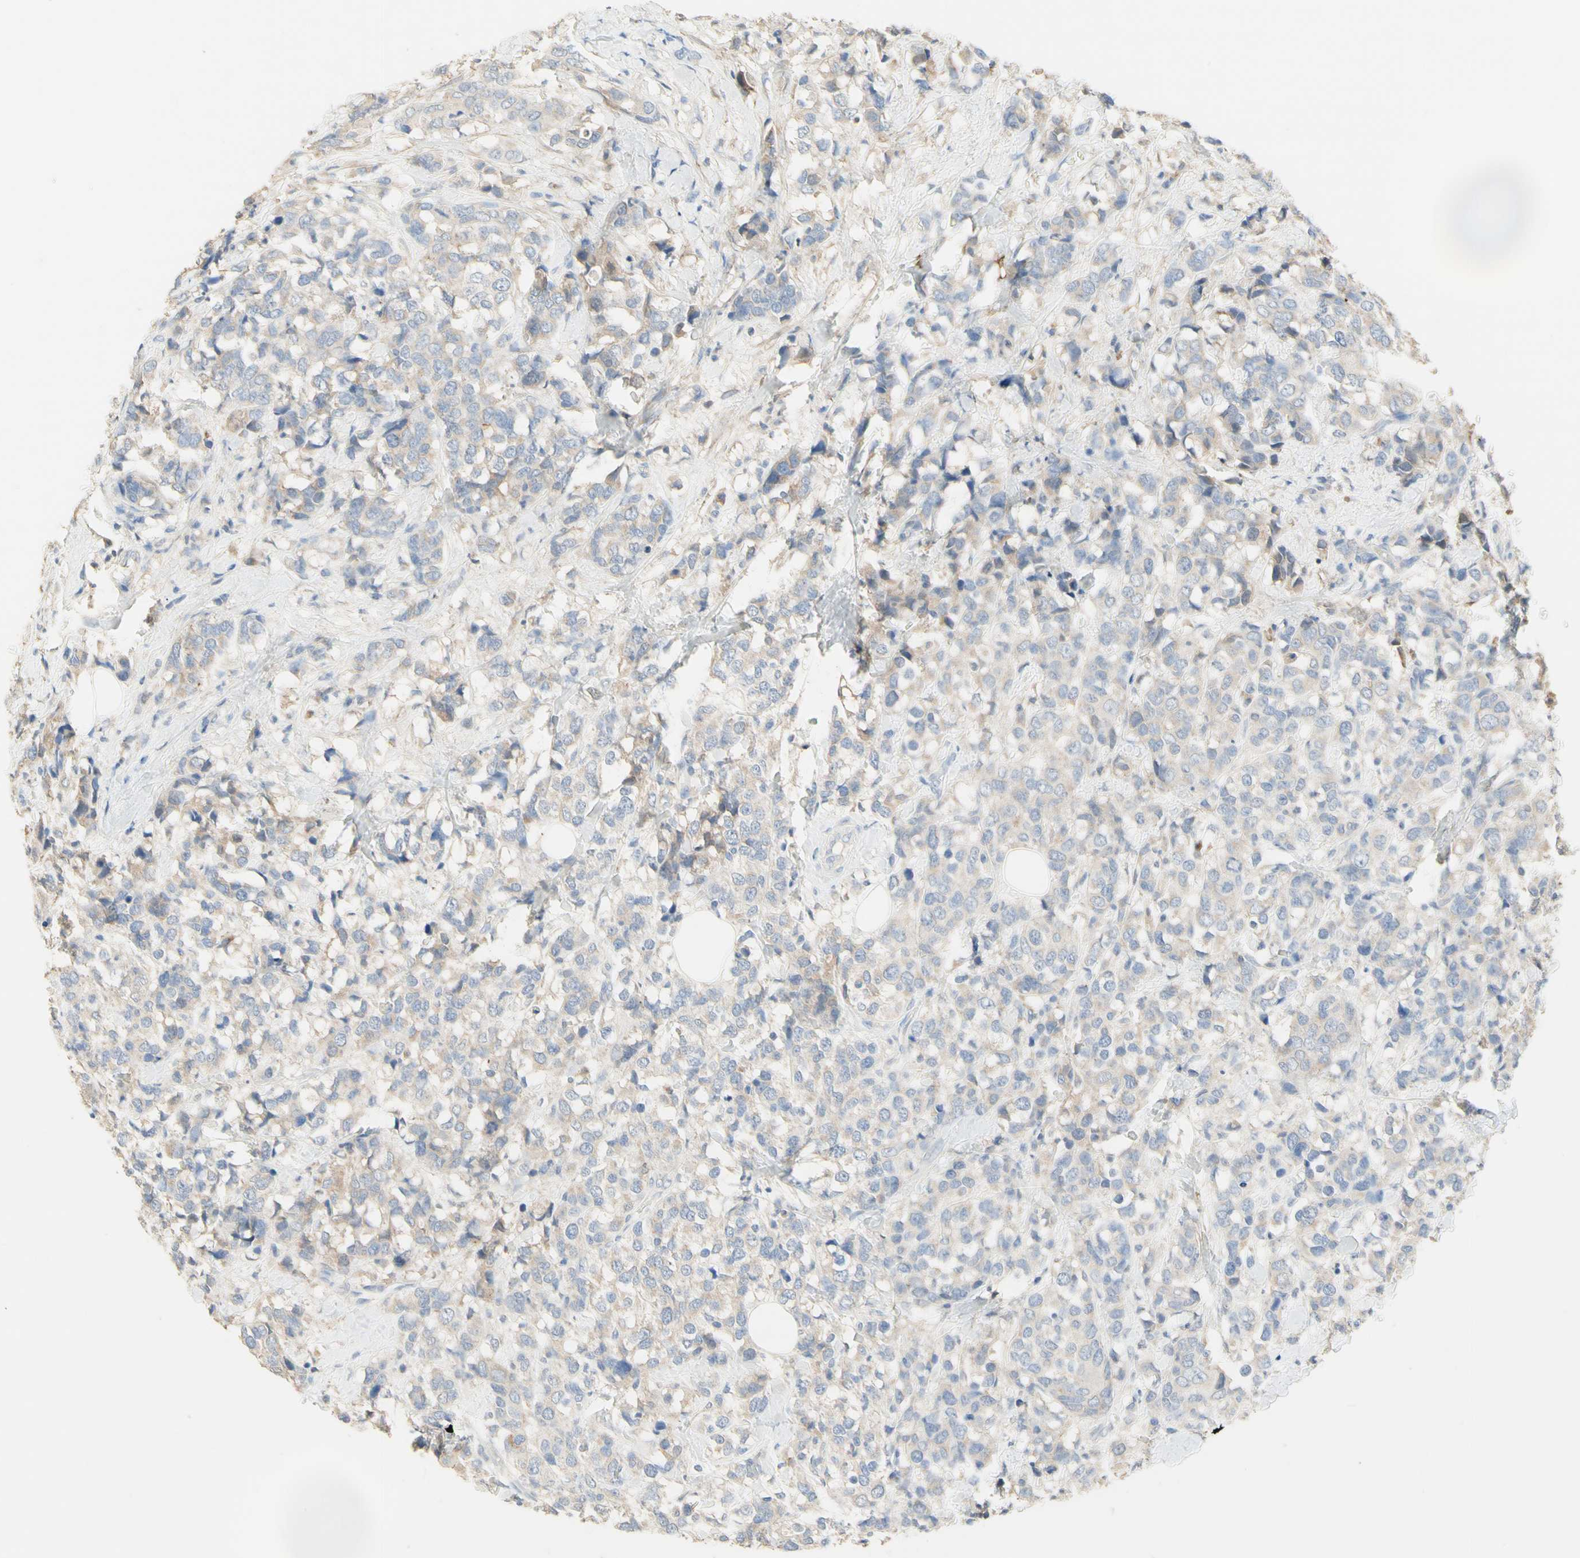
{"staining": {"intensity": "weak", "quantity": ">75%", "location": "cytoplasmic/membranous"}, "tissue": "breast cancer", "cell_type": "Tumor cells", "image_type": "cancer", "snomed": [{"axis": "morphology", "description": "Lobular carcinoma"}, {"axis": "topography", "description": "Breast"}], "caption": "Human breast cancer (lobular carcinoma) stained with a protein marker reveals weak staining in tumor cells.", "gene": "NECTIN4", "patient": {"sex": "female", "age": 59}}